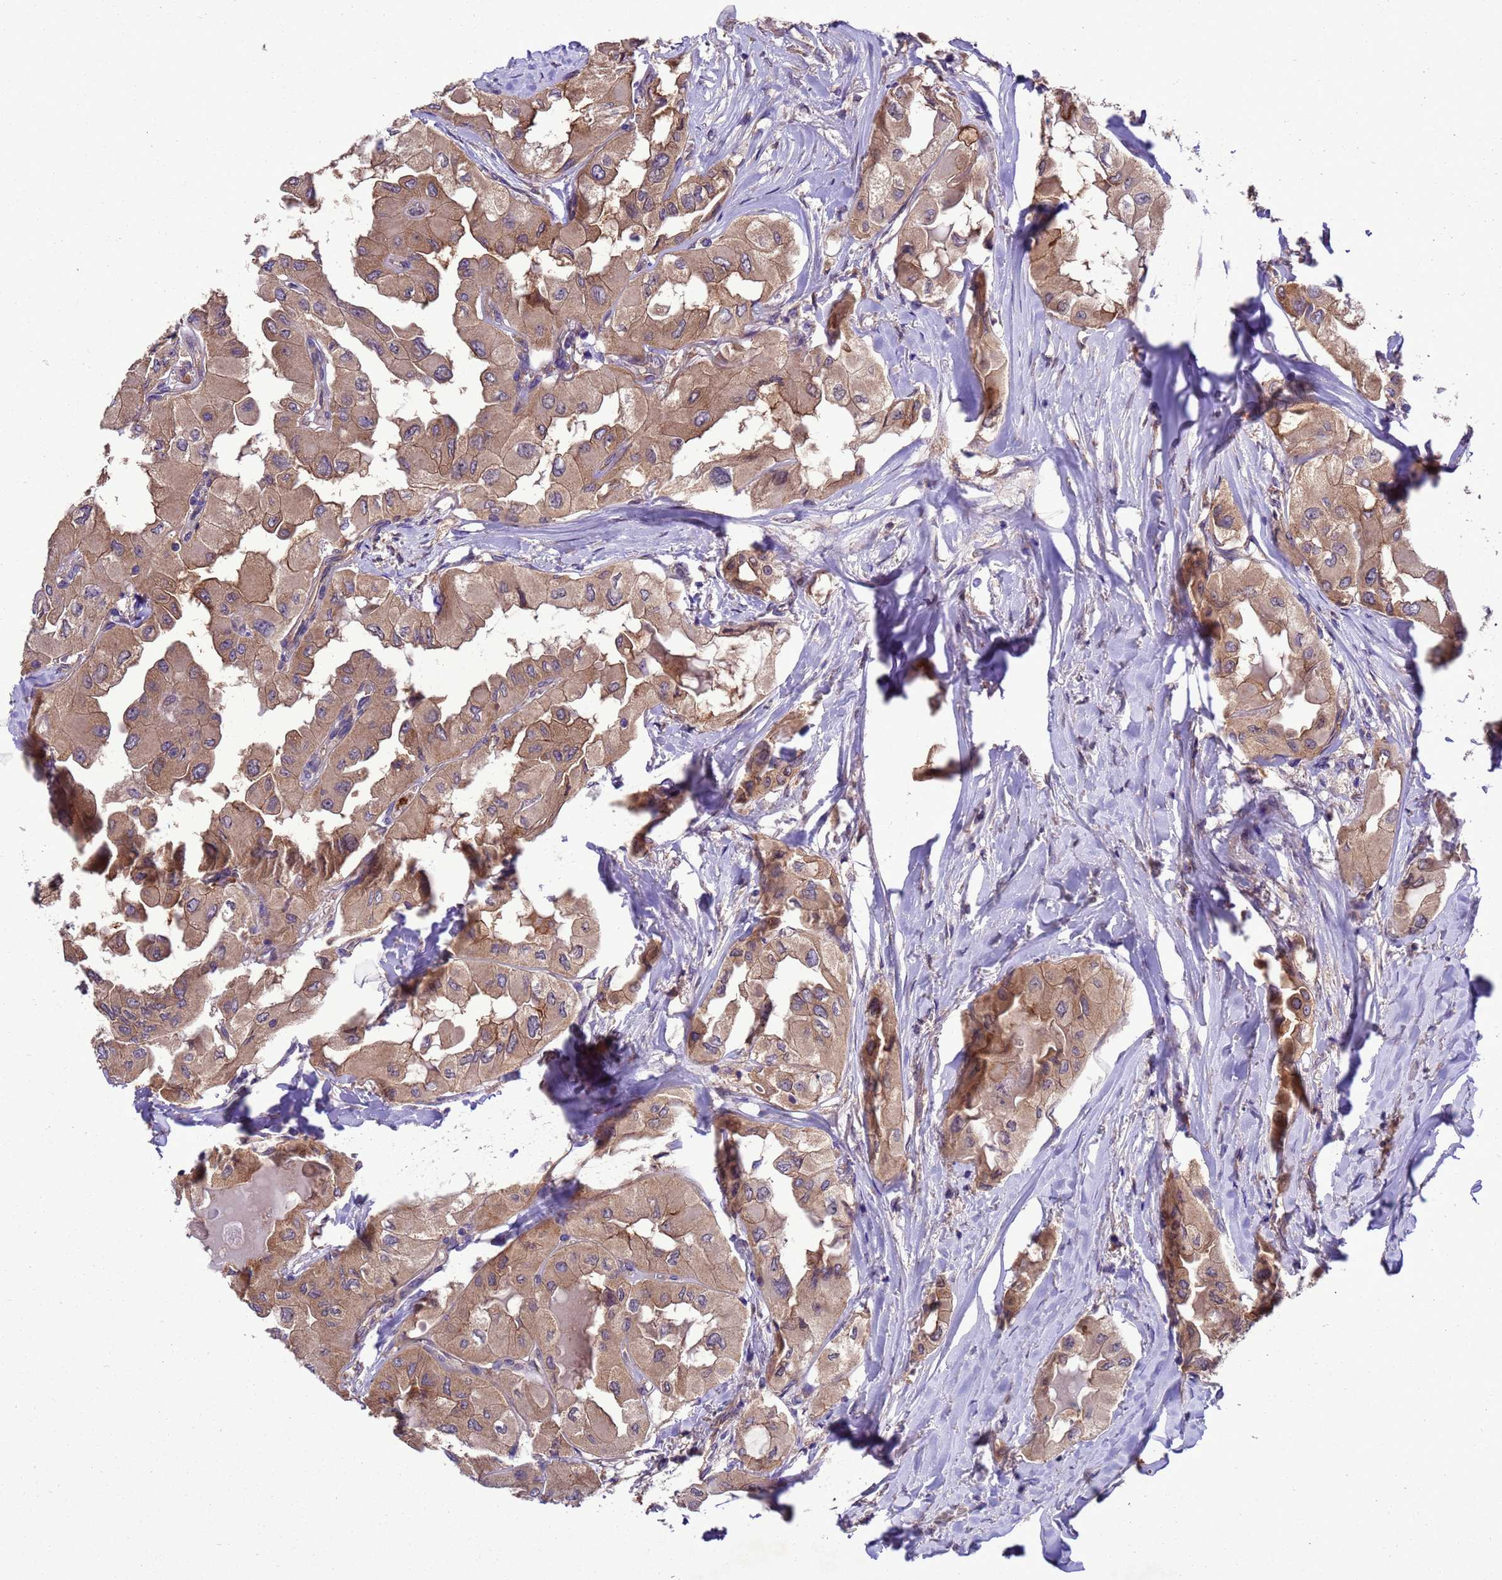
{"staining": {"intensity": "moderate", "quantity": ">75%", "location": "cytoplasmic/membranous"}, "tissue": "thyroid cancer", "cell_type": "Tumor cells", "image_type": "cancer", "snomed": [{"axis": "morphology", "description": "Normal tissue, NOS"}, {"axis": "morphology", "description": "Papillary adenocarcinoma, NOS"}, {"axis": "topography", "description": "Thyroid gland"}], "caption": "Protein staining of thyroid cancer (papillary adenocarcinoma) tissue displays moderate cytoplasmic/membranous positivity in about >75% of tumor cells.", "gene": "ARHGAP12", "patient": {"sex": "female", "age": 59}}